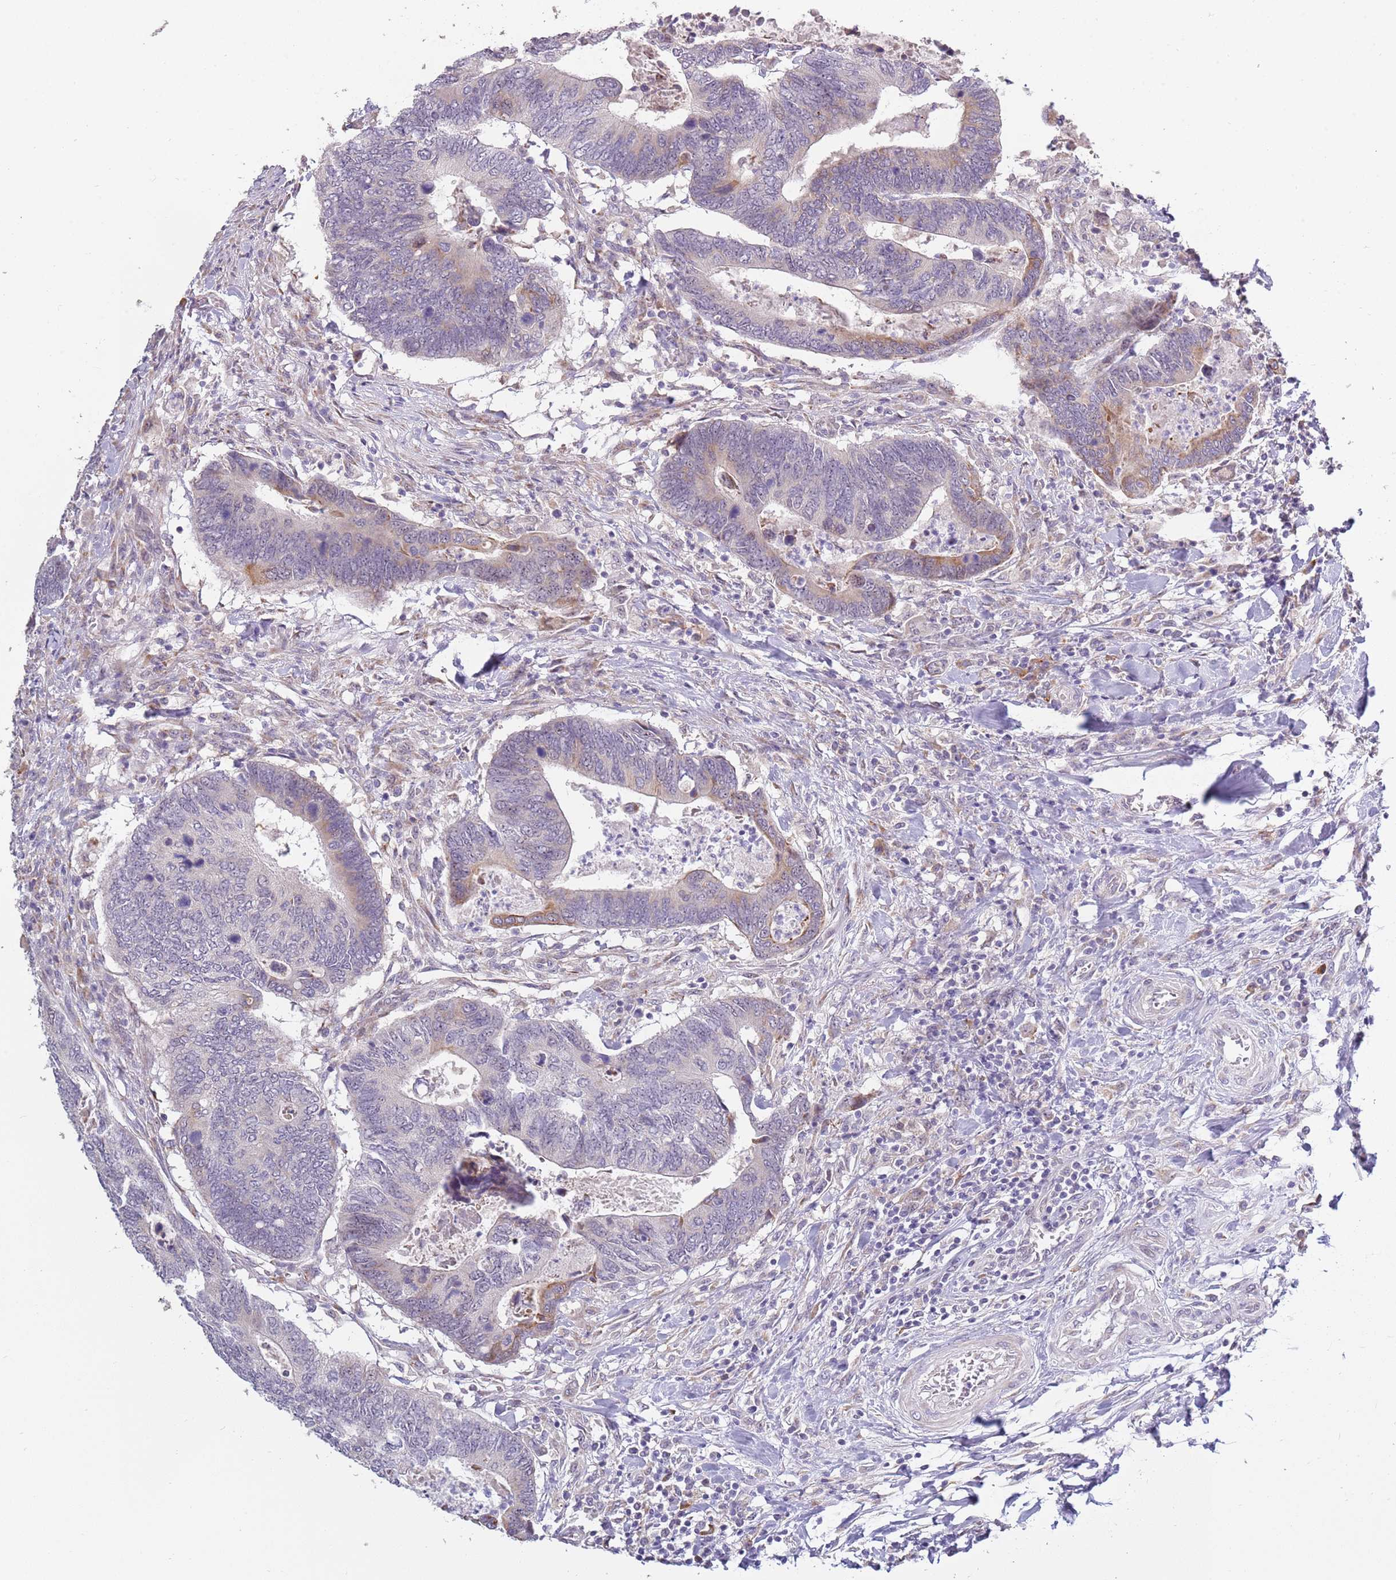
{"staining": {"intensity": "weak", "quantity": "<25%", "location": "cytoplasmic/membranous"}, "tissue": "colorectal cancer", "cell_type": "Tumor cells", "image_type": "cancer", "snomed": [{"axis": "morphology", "description": "Adenocarcinoma, NOS"}, {"axis": "topography", "description": "Colon"}], "caption": "DAB immunohistochemical staining of colorectal cancer (adenocarcinoma) reveals no significant positivity in tumor cells. (DAB (3,3'-diaminobenzidine) IHC with hematoxylin counter stain).", "gene": "UCMA", "patient": {"sex": "male", "age": 87}}